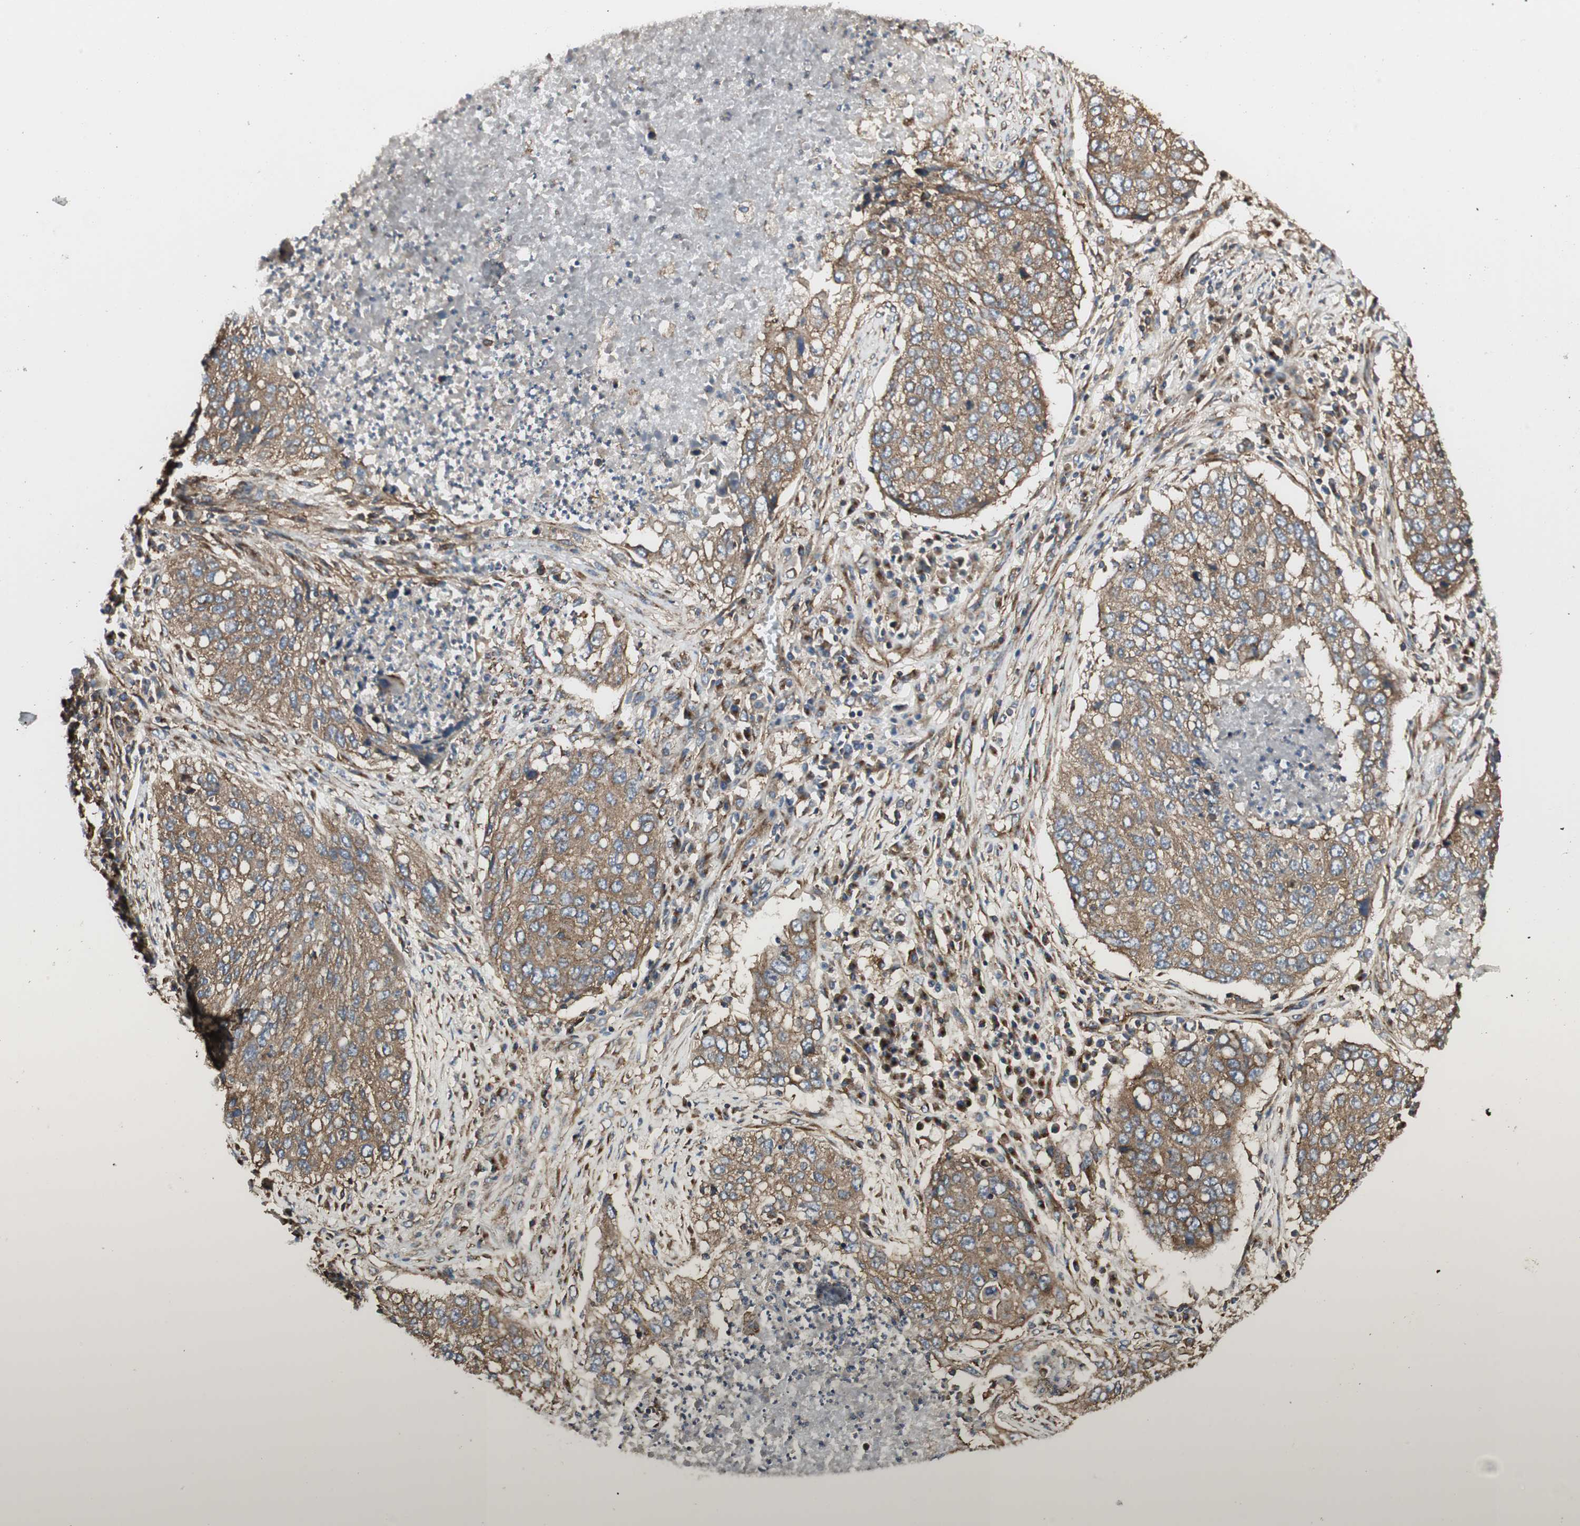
{"staining": {"intensity": "moderate", "quantity": ">75%", "location": "cytoplasmic/membranous"}, "tissue": "lung cancer", "cell_type": "Tumor cells", "image_type": "cancer", "snomed": [{"axis": "morphology", "description": "Squamous cell carcinoma, NOS"}, {"axis": "topography", "description": "Lung"}], "caption": "Lung cancer stained with a brown dye demonstrates moderate cytoplasmic/membranous positive staining in approximately >75% of tumor cells.", "gene": "H6PD", "patient": {"sex": "female", "age": 63}}